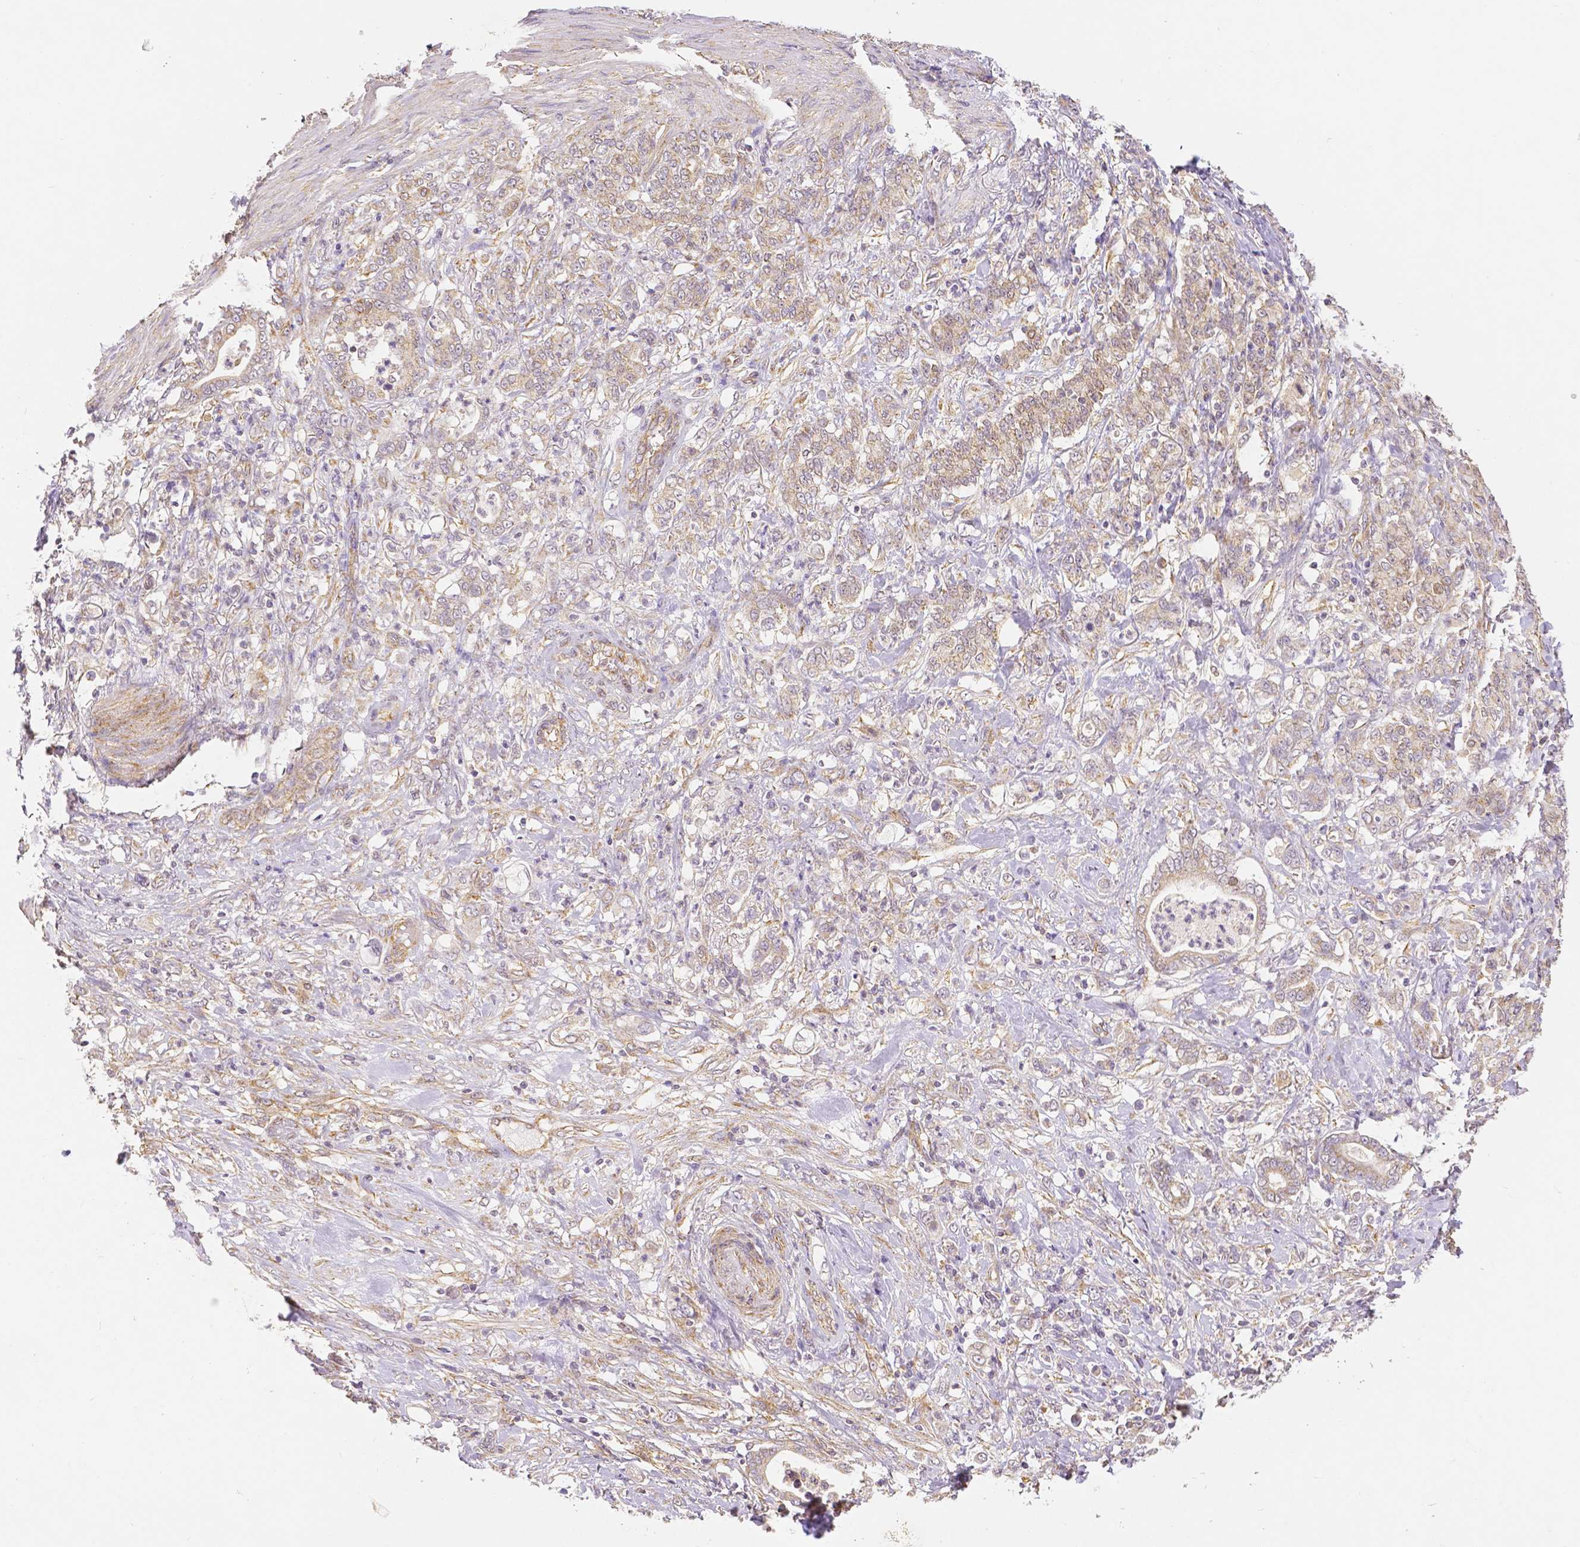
{"staining": {"intensity": "weak", "quantity": "25%-75%", "location": "cytoplasmic/membranous"}, "tissue": "stomach cancer", "cell_type": "Tumor cells", "image_type": "cancer", "snomed": [{"axis": "morphology", "description": "Adenocarcinoma, NOS"}, {"axis": "topography", "description": "Stomach"}], "caption": "Immunohistochemical staining of human stomach adenocarcinoma displays low levels of weak cytoplasmic/membranous positivity in about 25%-75% of tumor cells.", "gene": "RHOT1", "patient": {"sex": "female", "age": 79}}